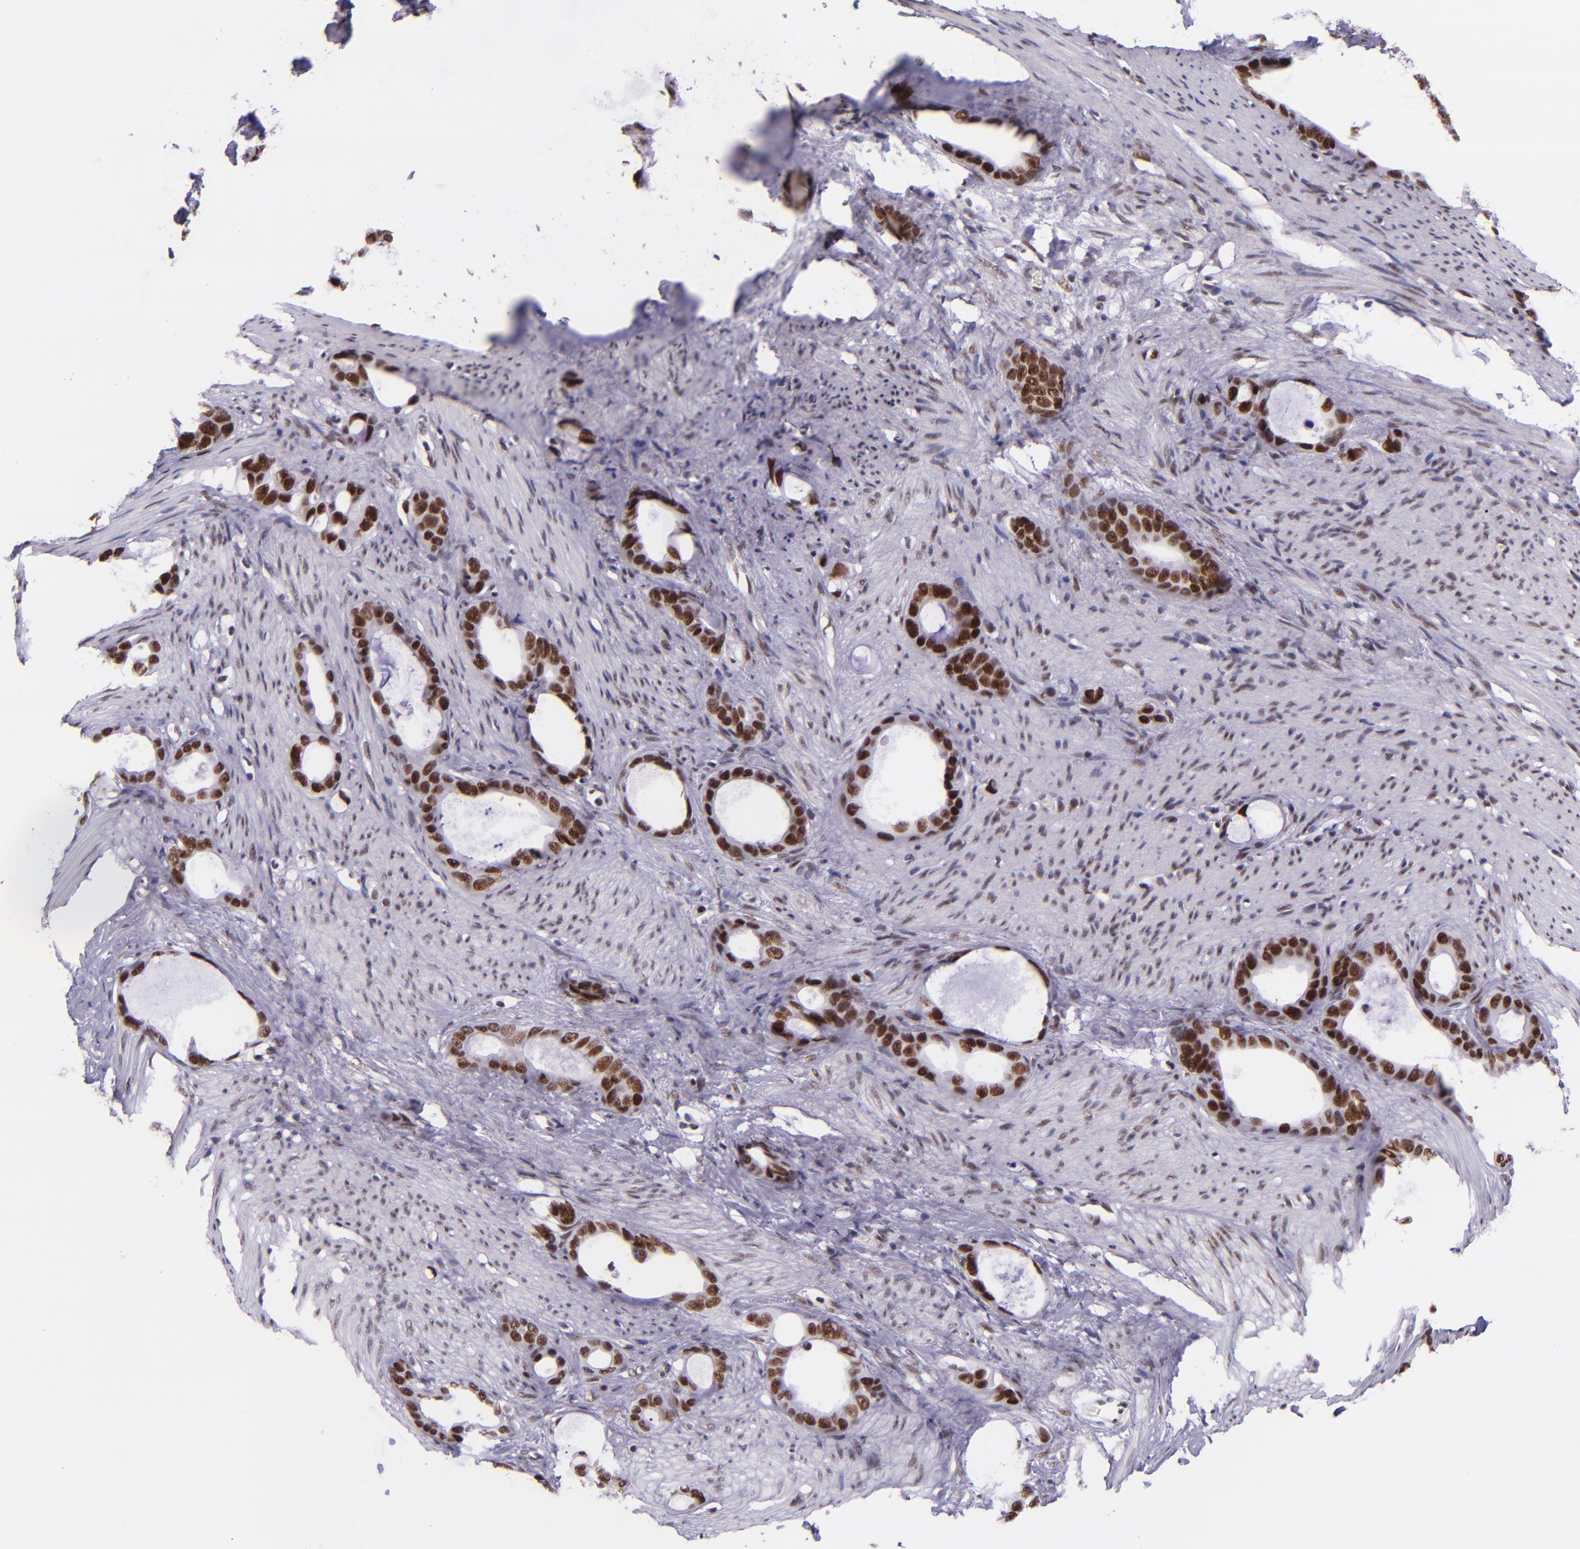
{"staining": {"intensity": "strong", "quantity": ">75%", "location": "nuclear"}, "tissue": "stomach cancer", "cell_type": "Tumor cells", "image_type": "cancer", "snomed": [{"axis": "morphology", "description": "Adenocarcinoma, NOS"}, {"axis": "topography", "description": "Stomach"}], "caption": "This photomicrograph reveals stomach cancer stained with IHC to label a protein in brown. The nuclear of tumor cells show strong positivity for the protein. Nuclei are counter-stained blue.", "gene": "GPKOW", "patient": {"sex": "female", "age": 75}}